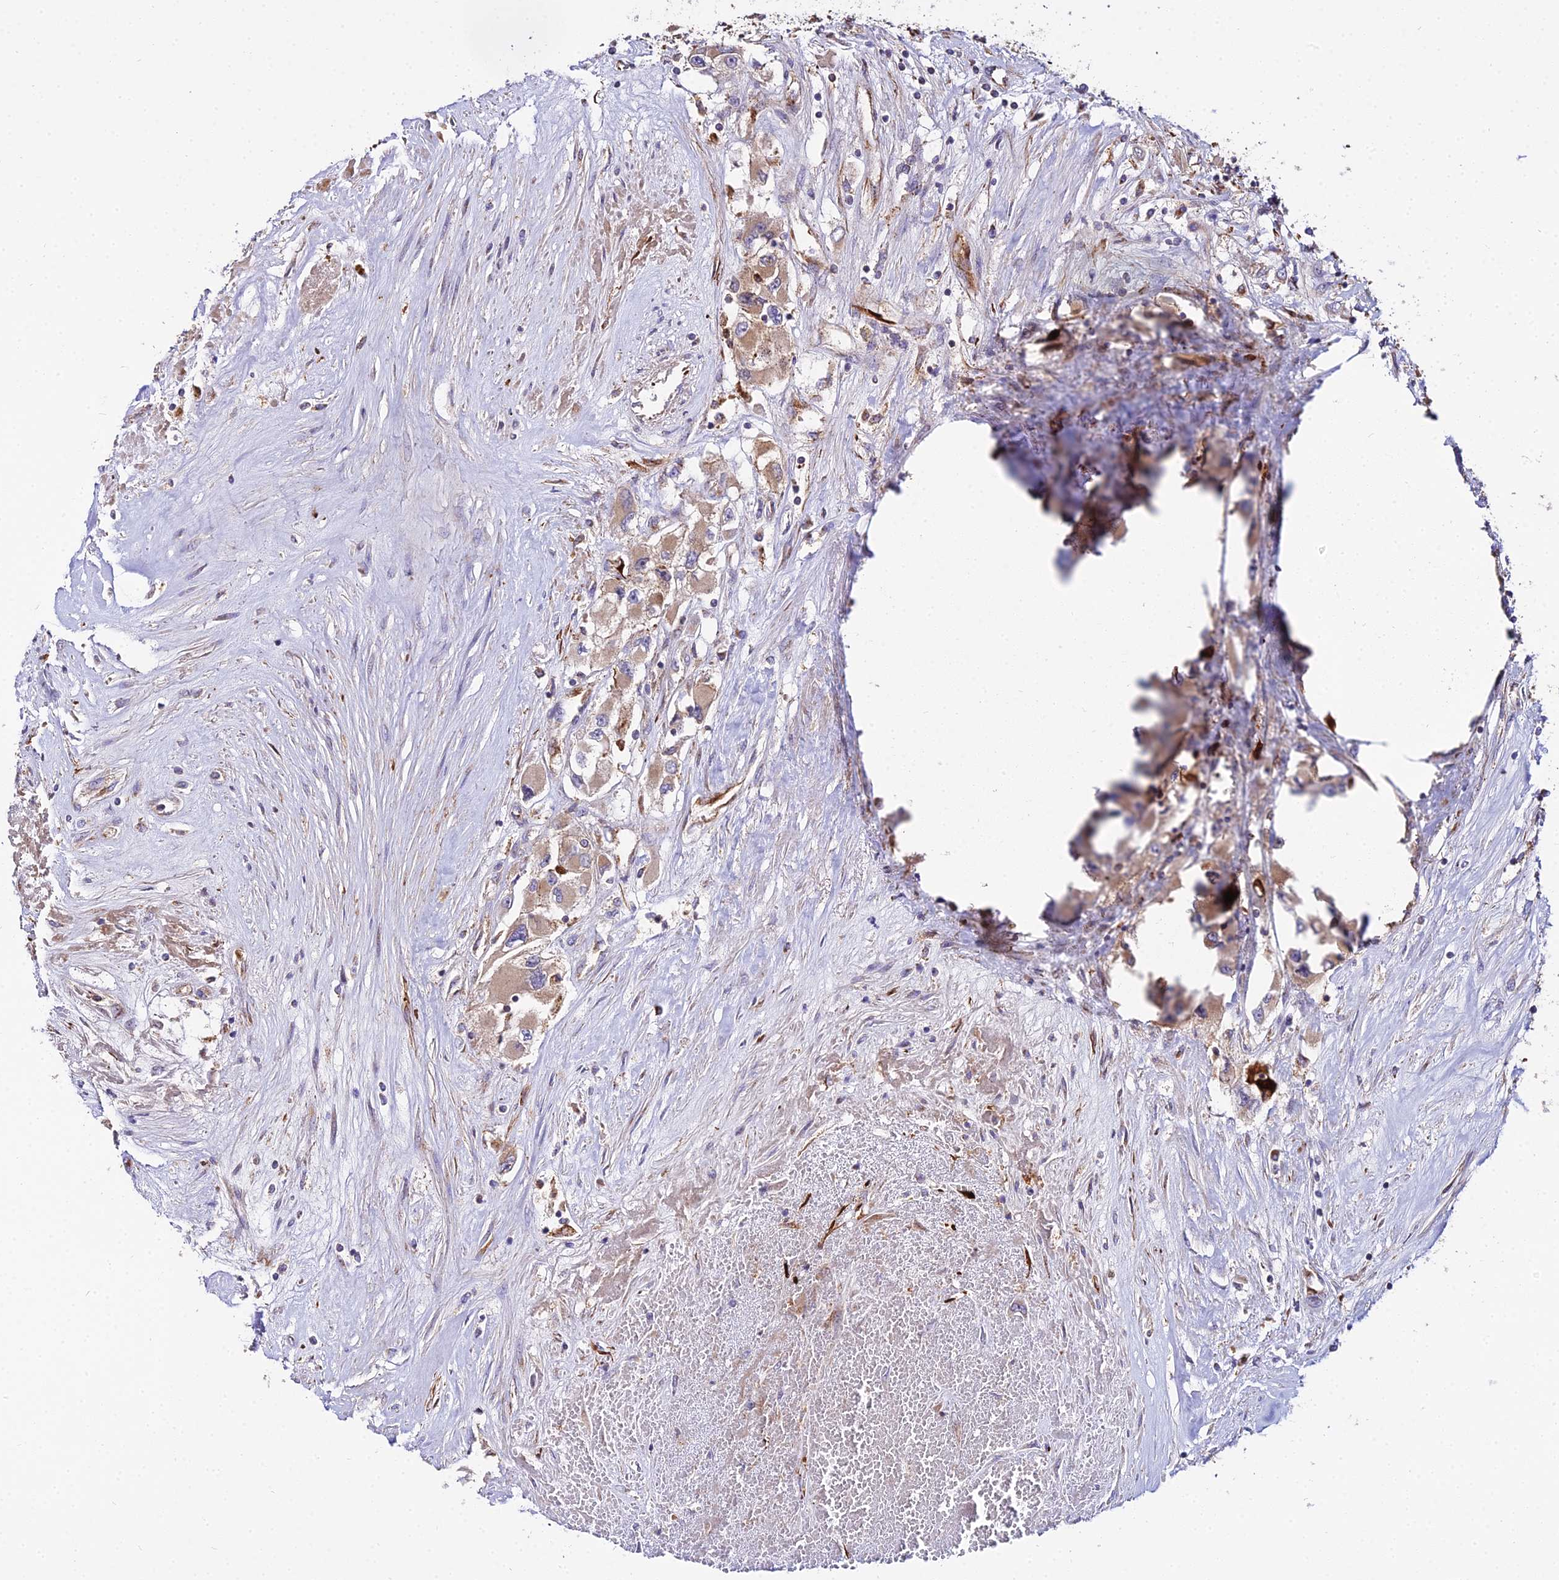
{"staining": {"intensity": "moderate", "quantity": ">75%", "location": "cytoplasmic/membranous"}, "tissue": "renal cancer", "cell_type": "Tumor cells", "image_type": "cancer", "snomed": [{"axis": "morphology", "description": "Adenocarcinoma, NOS"}, {"axis": "topography", "description": "Kidney"}], "caption": "Immunohistochemistry of renal cancer demonstrates medium levels of moderate cytoplasmic/membranous expression in approximately >75% of tumor cells.", "gene": "PEX19", "patient": {"sex": "female", "age": 52}}